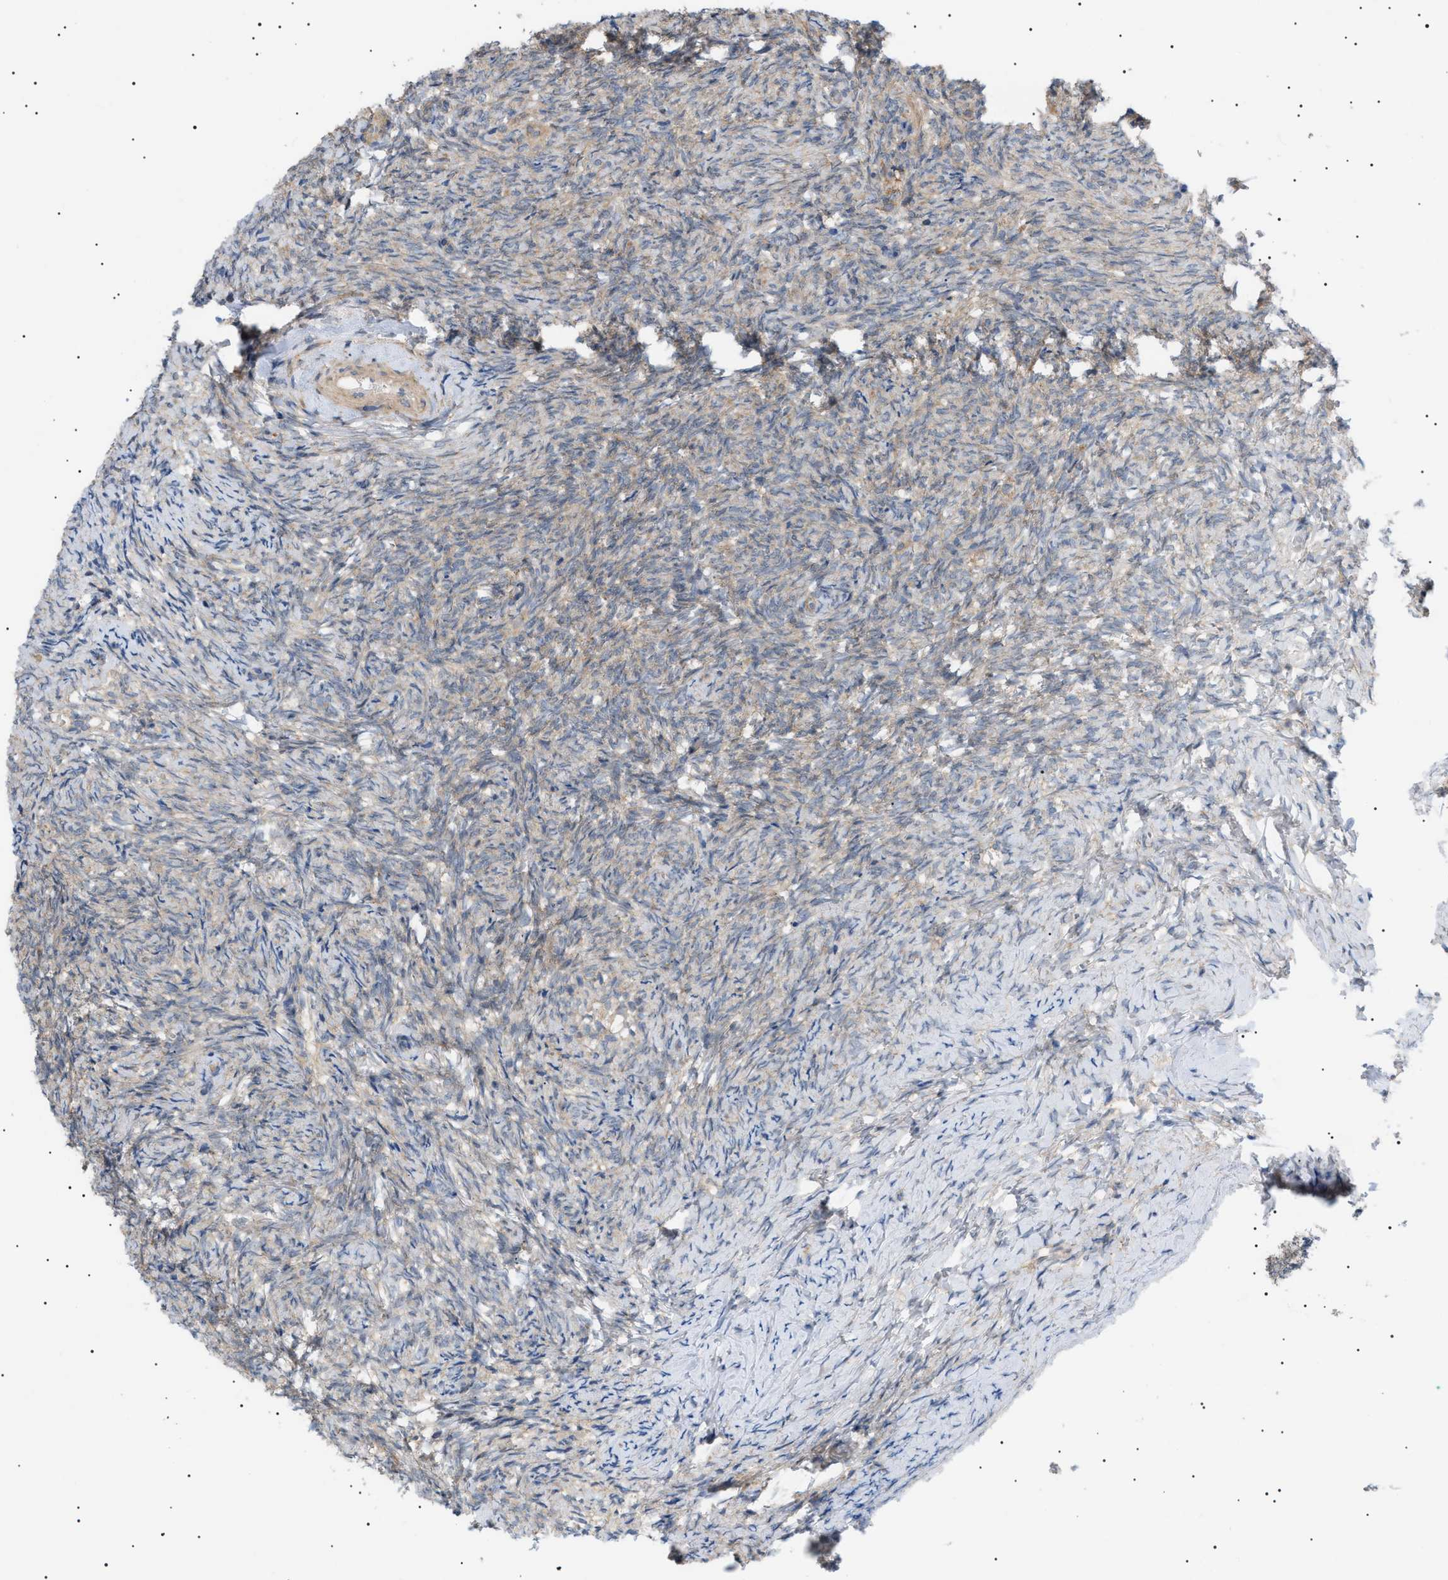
{"staining": {"intensity": "weak", "quantity": "25%-75%", "location": "cytoplasmic/membranous"}, "tissue": "ovary", "cell_type": "Ovarian stroma cells", "image_type": "normal", "snomed": [{"axis": "morphology", "description": "Normal tissue, NOS"}, {"axis": "topography", "description": "Ovary"}], "caption": "Weak cytoplasmic/membranous staining for a protein is seen in approximately 25%-75% of ovarian stroma cells of normal ovary using immunohistochemistry (IHC).", "gene": "IRS2", "patient": {"sex": "female", "age": 41}}